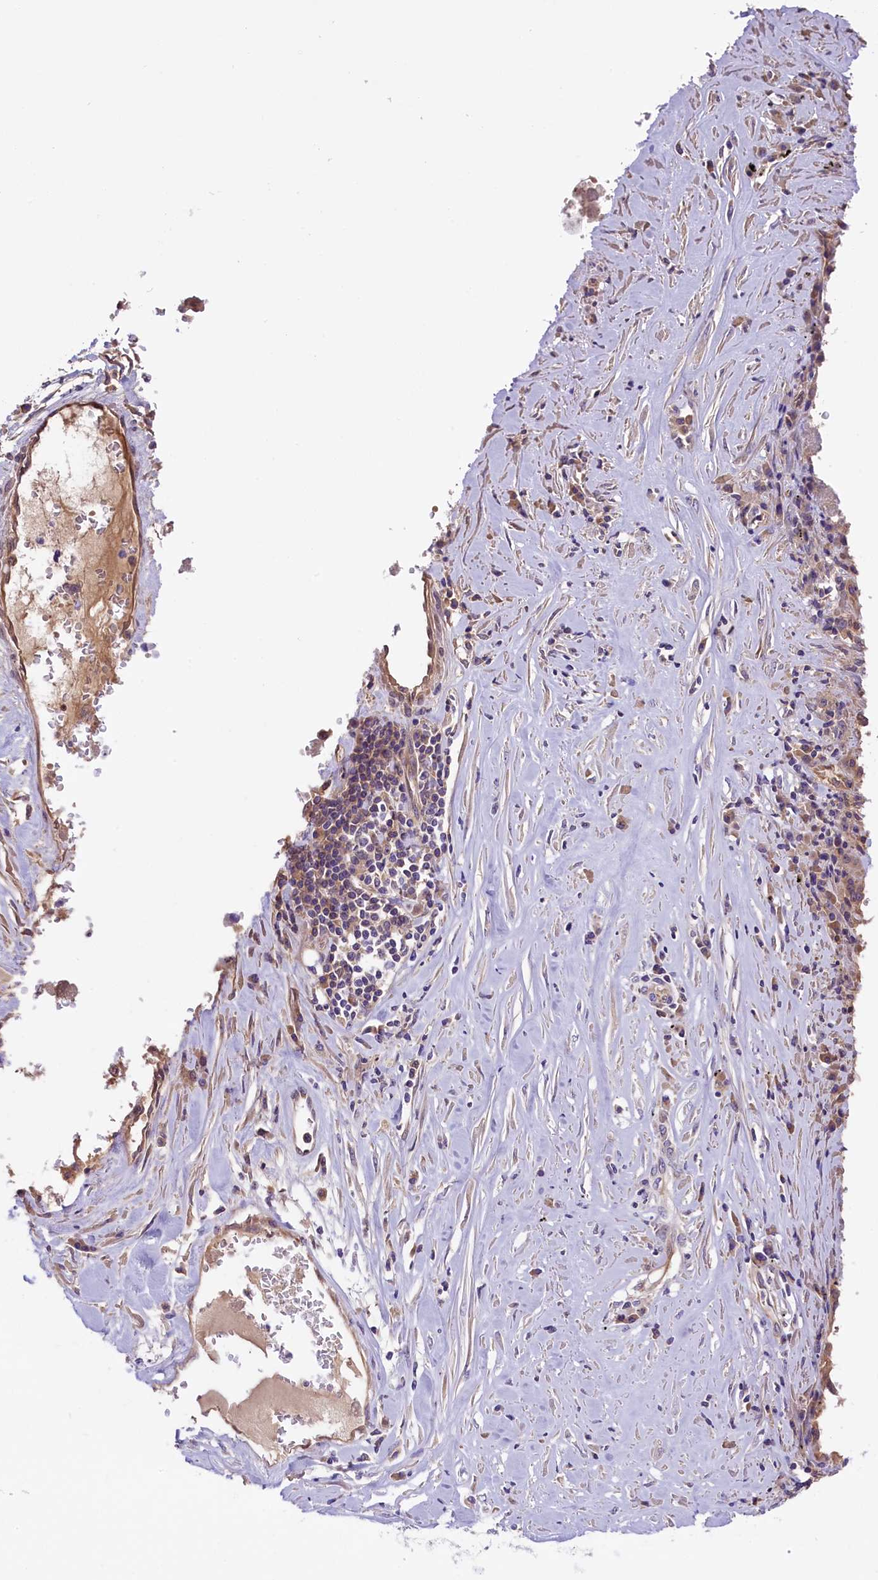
{"staining": {"intensity": "negative", "quantity": "none", "location": "none"}, "tissue": "lung cancer", "cell_type": "Tumor cells", "image_type": "cancer", "snomed": [{"axis": "morphology", "description": "Squamous cell carcinoma, NOS"}, {"axis": "topography", "description": "Lung"}], "caption": "Immunohistochemistry micrograph of squamous cell carcinoma (lung) stained for a protein (brown), which exhibits no positivity in tumor cells. The staining was performed using DAB (3,3'-diaminobenzidine) to visualize the protein expression in brown, while the nuclei were stained in blue with hematoxylin (Magnification: 20x).", "gene": "CCDC32", "patient": {"sex": "male", "age": 61}}